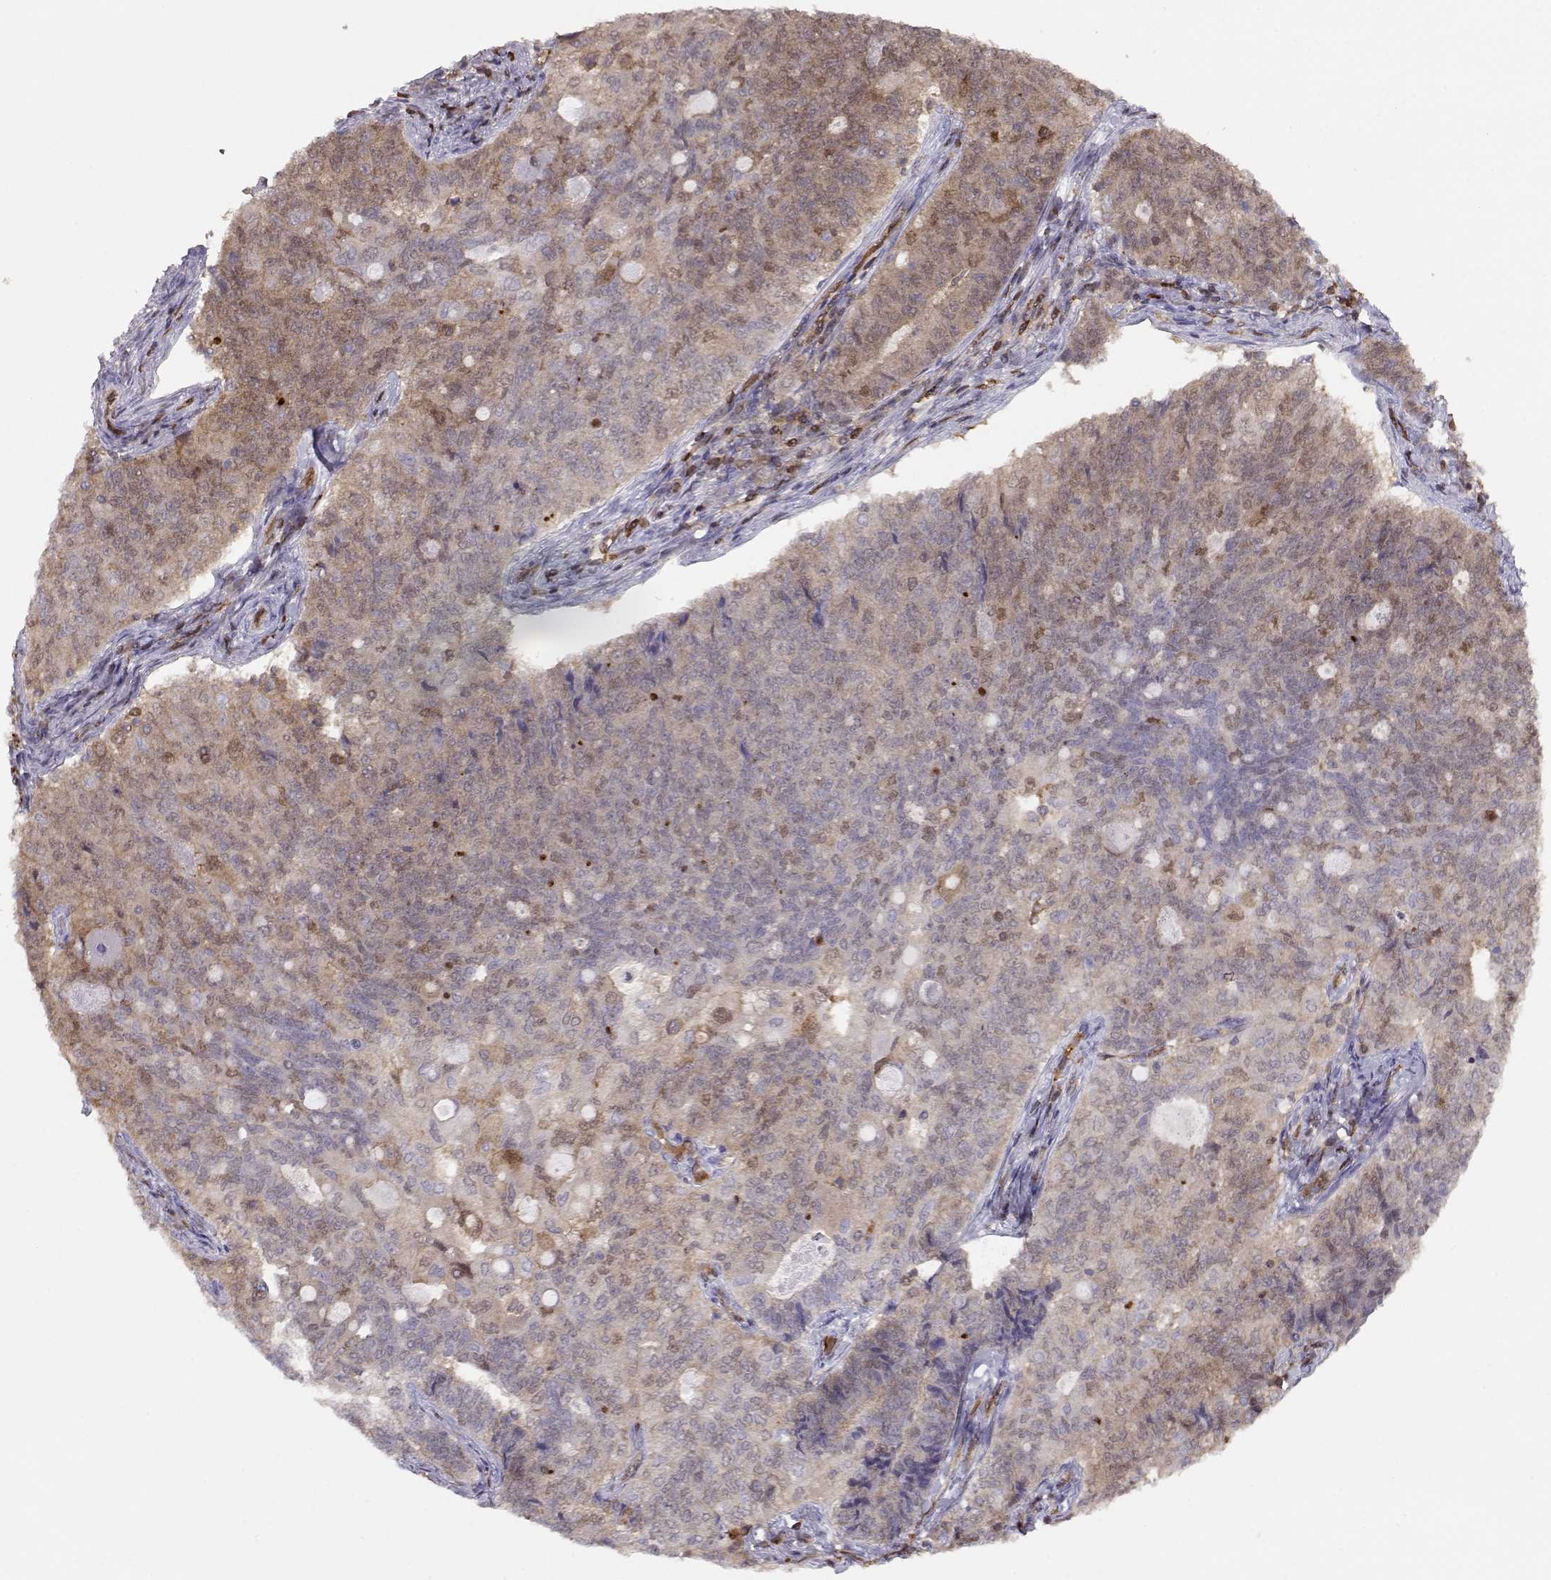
{"staining": {"intensity": "weak", "quantity": ">75%", "location": "cytoplasmic/membranous"}, "tissue": "endometrial cancer", "cell_type": "Tumor cells", "image_type": "cancer", "snomed": [{"axis": "morphology", "description": "Adenocarcinoma, NOS"}, {"axis": "topography", "description": "Endometrium"}], "caption": "IHC image of endometrial adenocarcinoma stained for a protein (brown), which reveals low levels of weak cytoplasmic/membranous staining in approximately >75% of tumor cells.", "gene": "PNP", "patient": {"sex": "female", "age": 43}}